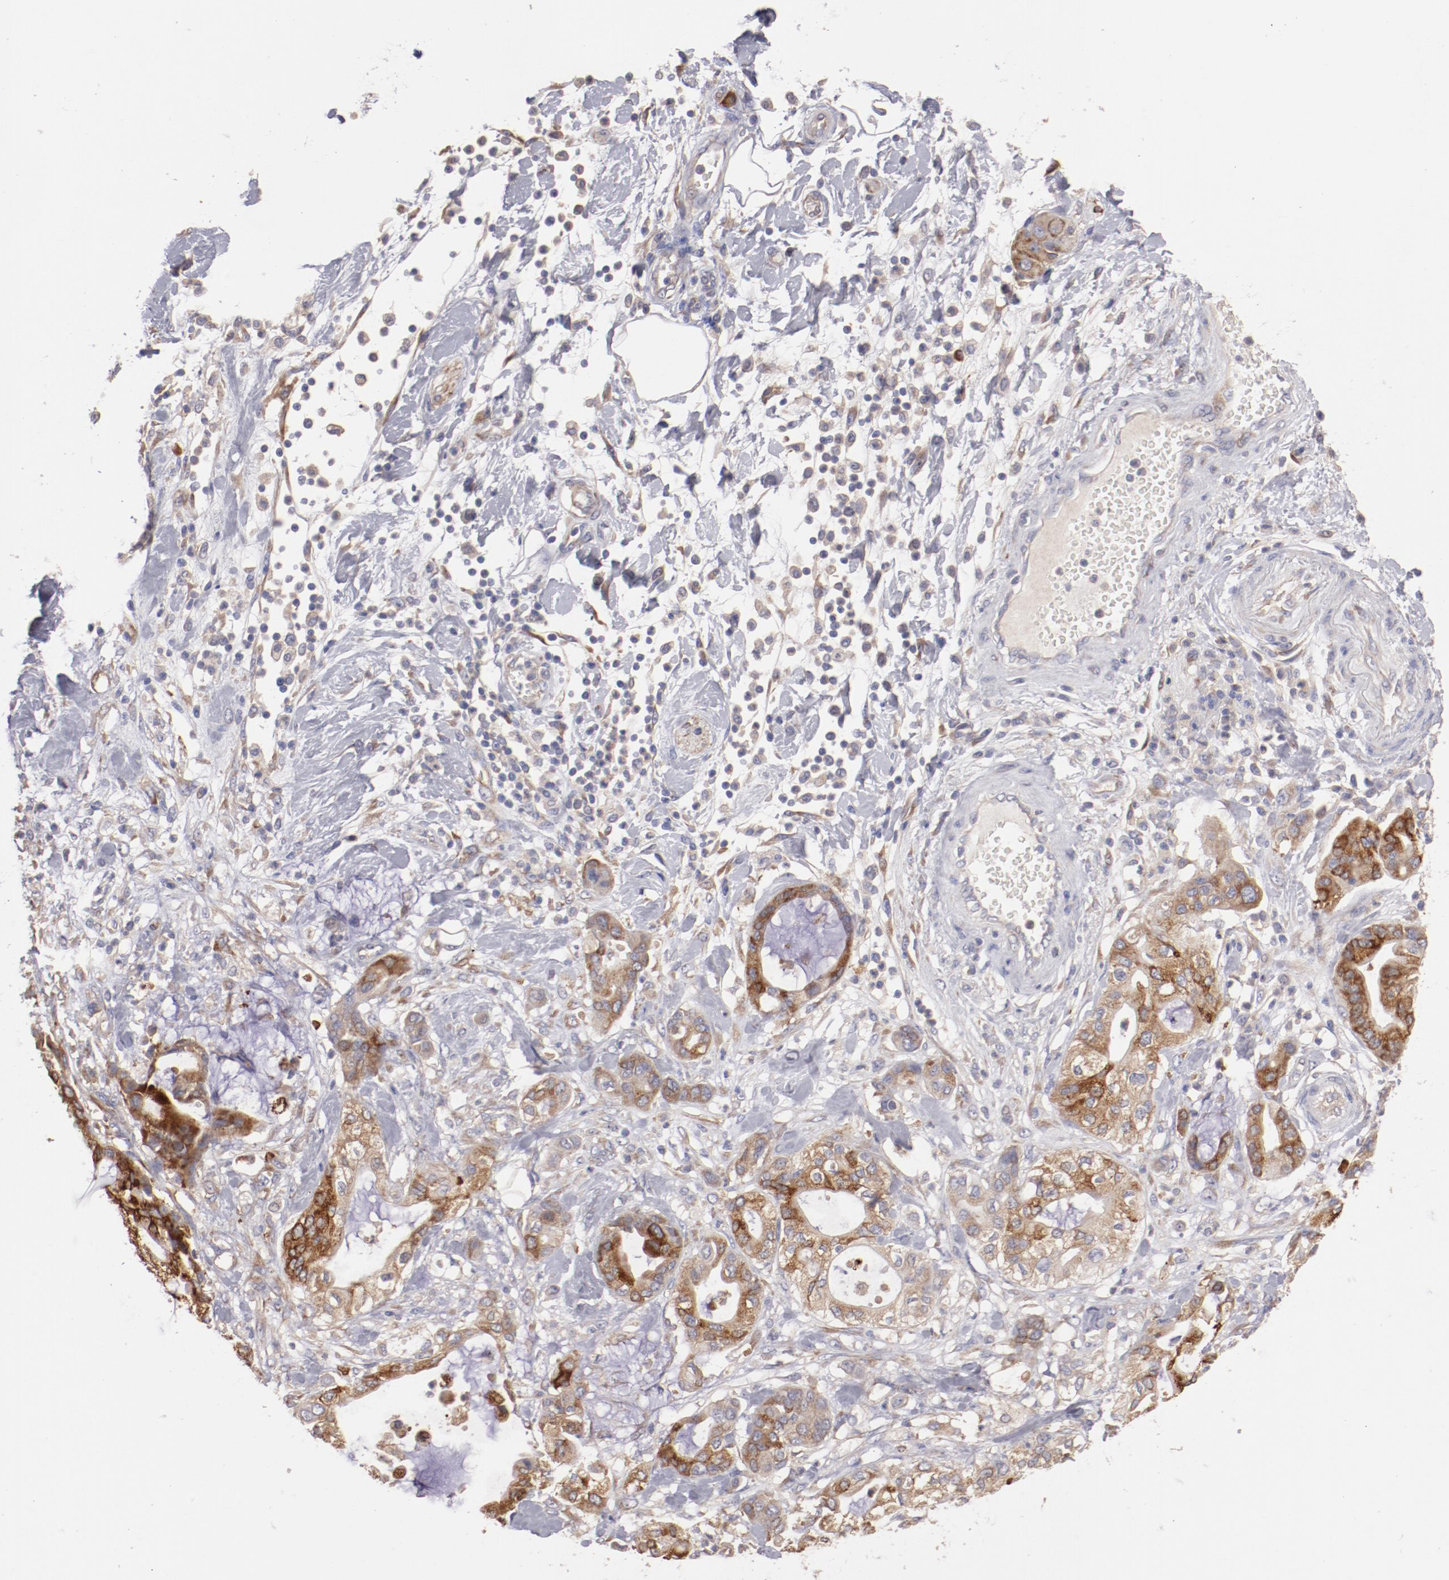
{"staining": {"intensity": "moderate", "quantity": ">75%", "location": "cytoplasmic/membranous"}, "tissue": "pancreatic cancer", "cell_type": "Tumor cells", "image_type": "cancer", "snomed": [{"axis": "morphology", "description": "Adenocarcinoma, NOS"}, {"axis": "morphology", "description": "Adenocarcinoma, metastatic, NOS"}, {"axis": "topography", "description": "Lymph node"}, {"axis": "topography", "description": "Pancreas"}, {"axis": "topography", "description": "Duodenum"}], "caption": "A micrograph of pancreatic cancer (metastatic adenocarcinoma) stained for a protein shows moderate cytoplasmic/membranous brown staining in tumor cells.", "gene": "ENTPD5", "patient": {"sex": "female", "age": 64}}